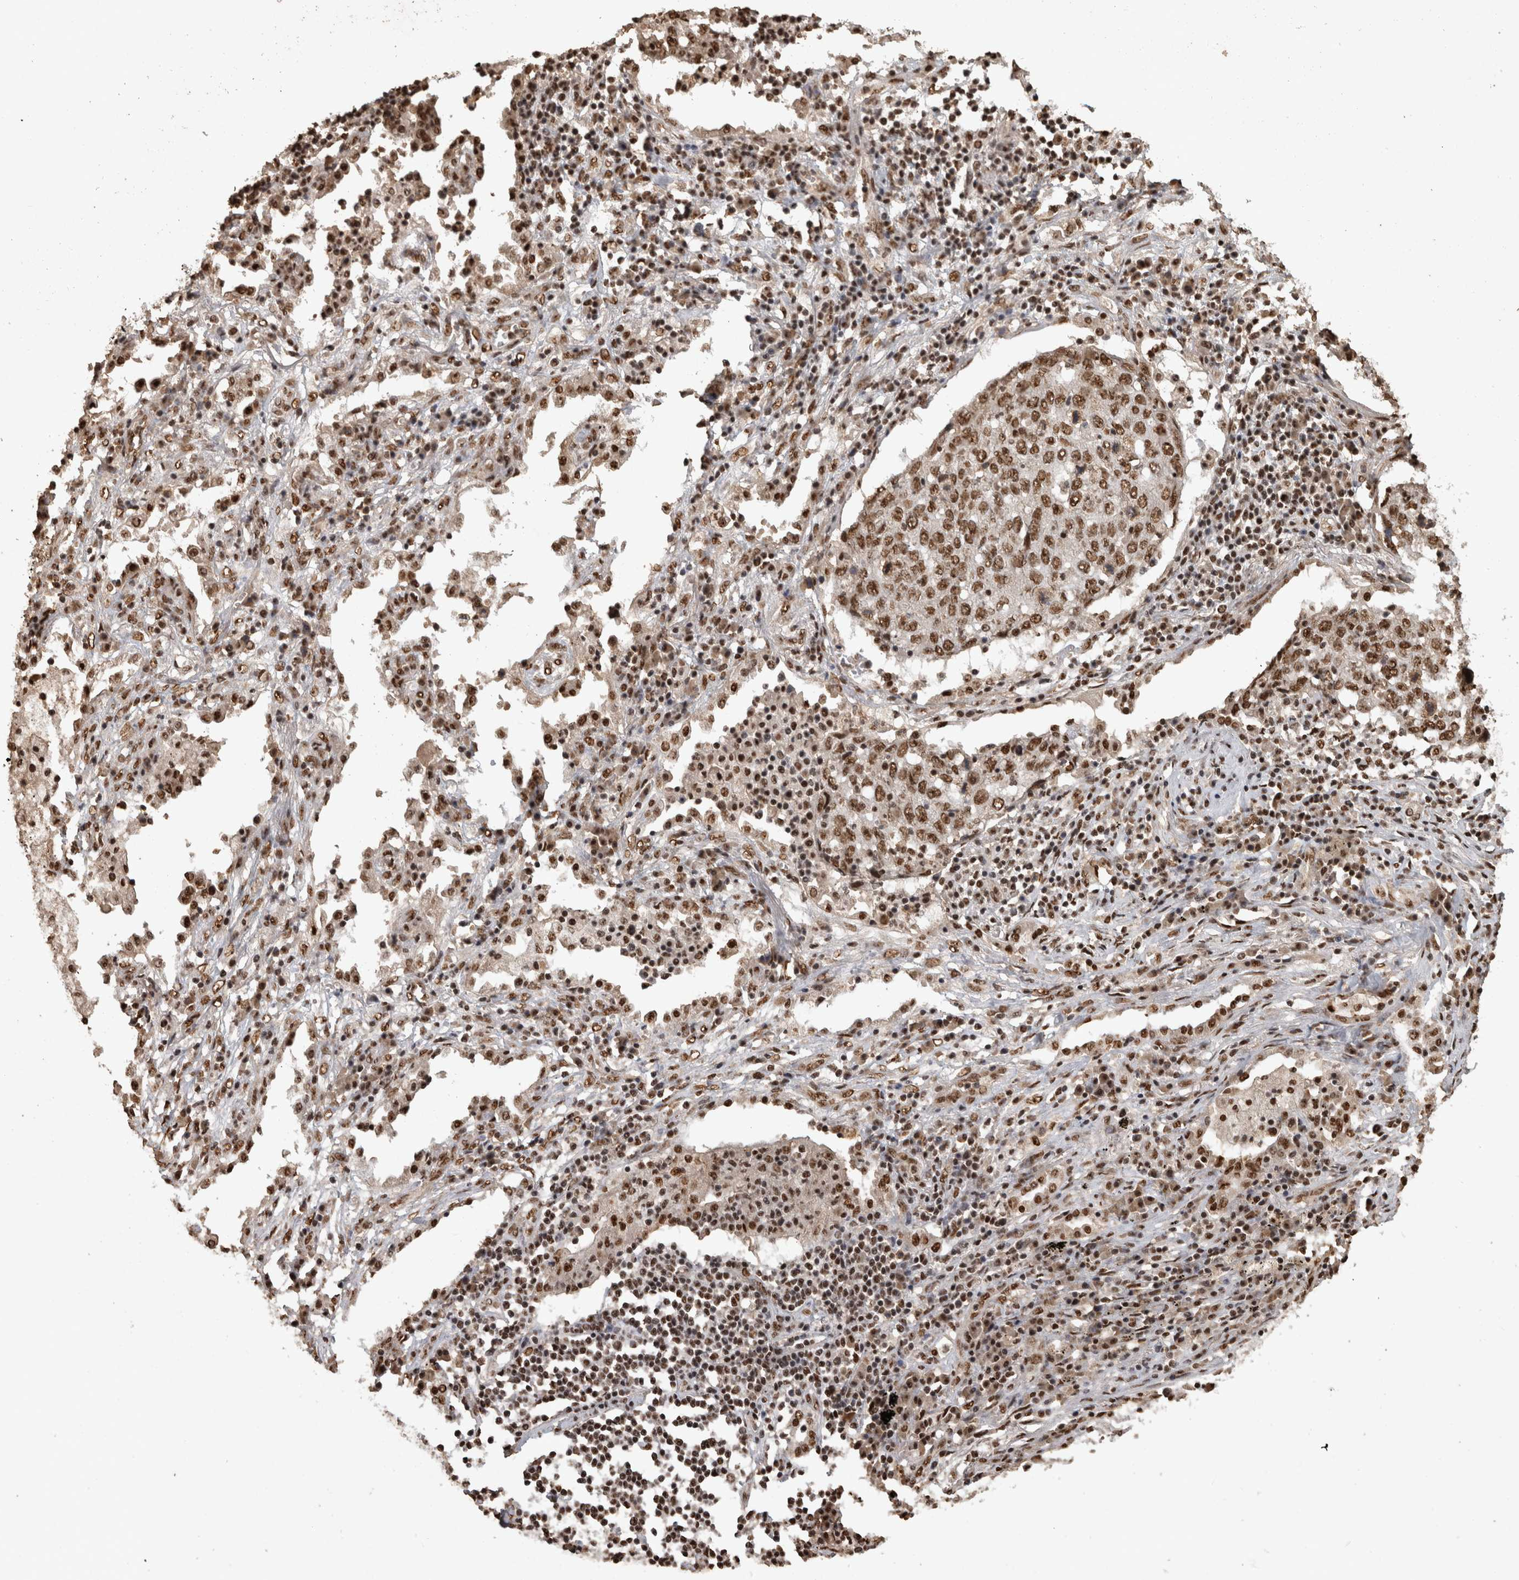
{"staining": {"intensity": "moderate", "quantity": ">75%", "location": "nuclear"}, "tissue": "lung cancer", "cell_type": "Tumor cells", "image_type": "cancer", "snomed": [{"axis": "morphology", "description": "Squamous cell carcinoma, NOS"}, {"axis": "topography", "description": "Lung"}], "caption": "Lung cancer (squamous cell carcinoma) tissue reveals moderate nuclear staining in approximately >75% of tumor cells, visualized by immunohistochemistry. (DAB = brown stain, brightfield microscopy at high magnification).", "gene": "RAD50", "patient": {"sex": "female", "age": 63}}